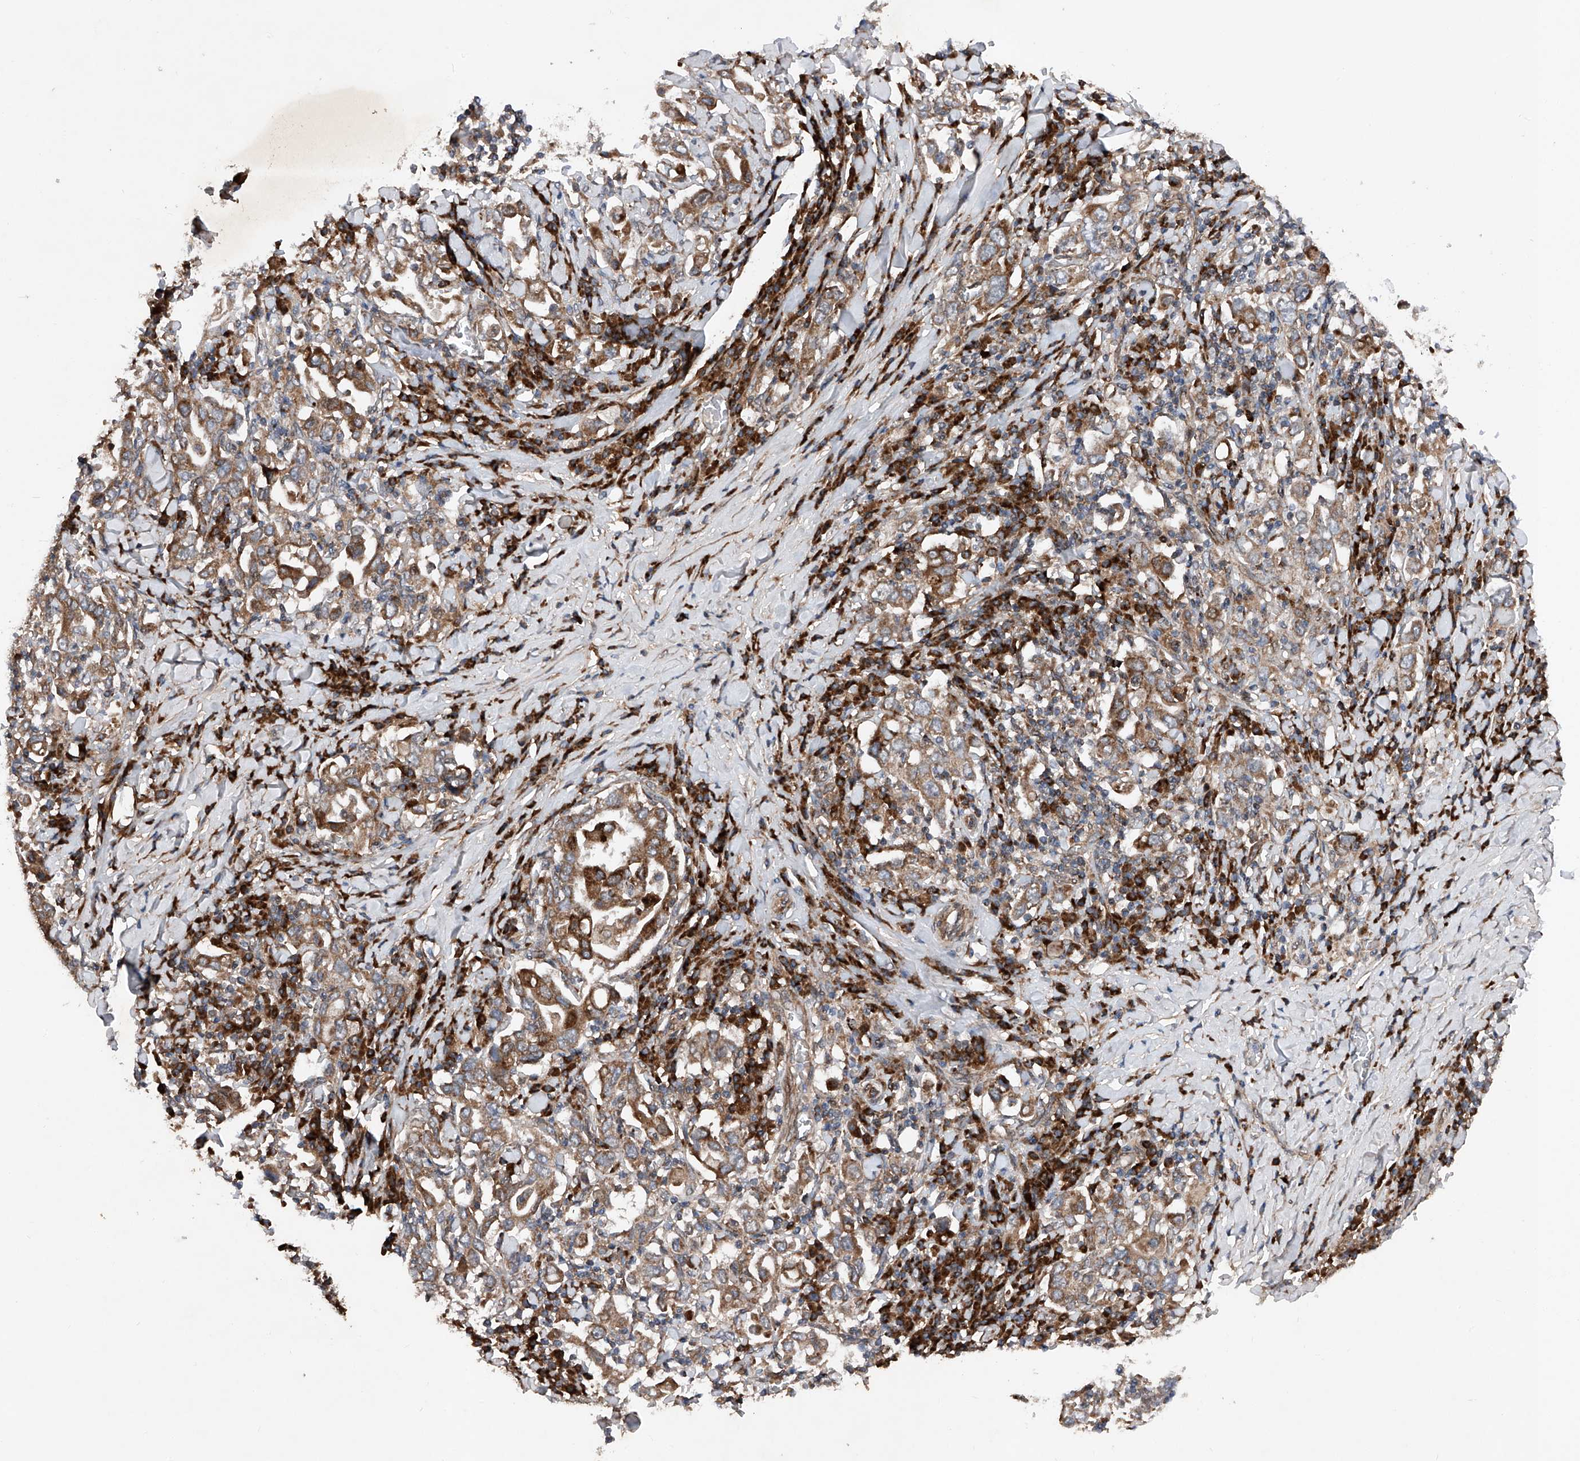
{"staining": {"intensity": "moderate", "quantity": ">75%", "location": "cytoplasmic/membranous"}, "tissue": "stomach cancer", "cell_type": "Tumor cells", "image_type": "cancer", "snomed": [{"axis": "morphology", "description": "Adenocarcinoma, NOS"}, {"axis": "topography", "description": "Stomach, upper"}], "caption": "Human stomach adenocarcinoma stained for a protein (brown) displays moderate cytoplasmic/membranous positive expression in approximately >75% of tumor cells.", "gene": "DAD1", "patient": {"sex": "male", "age": 62}}